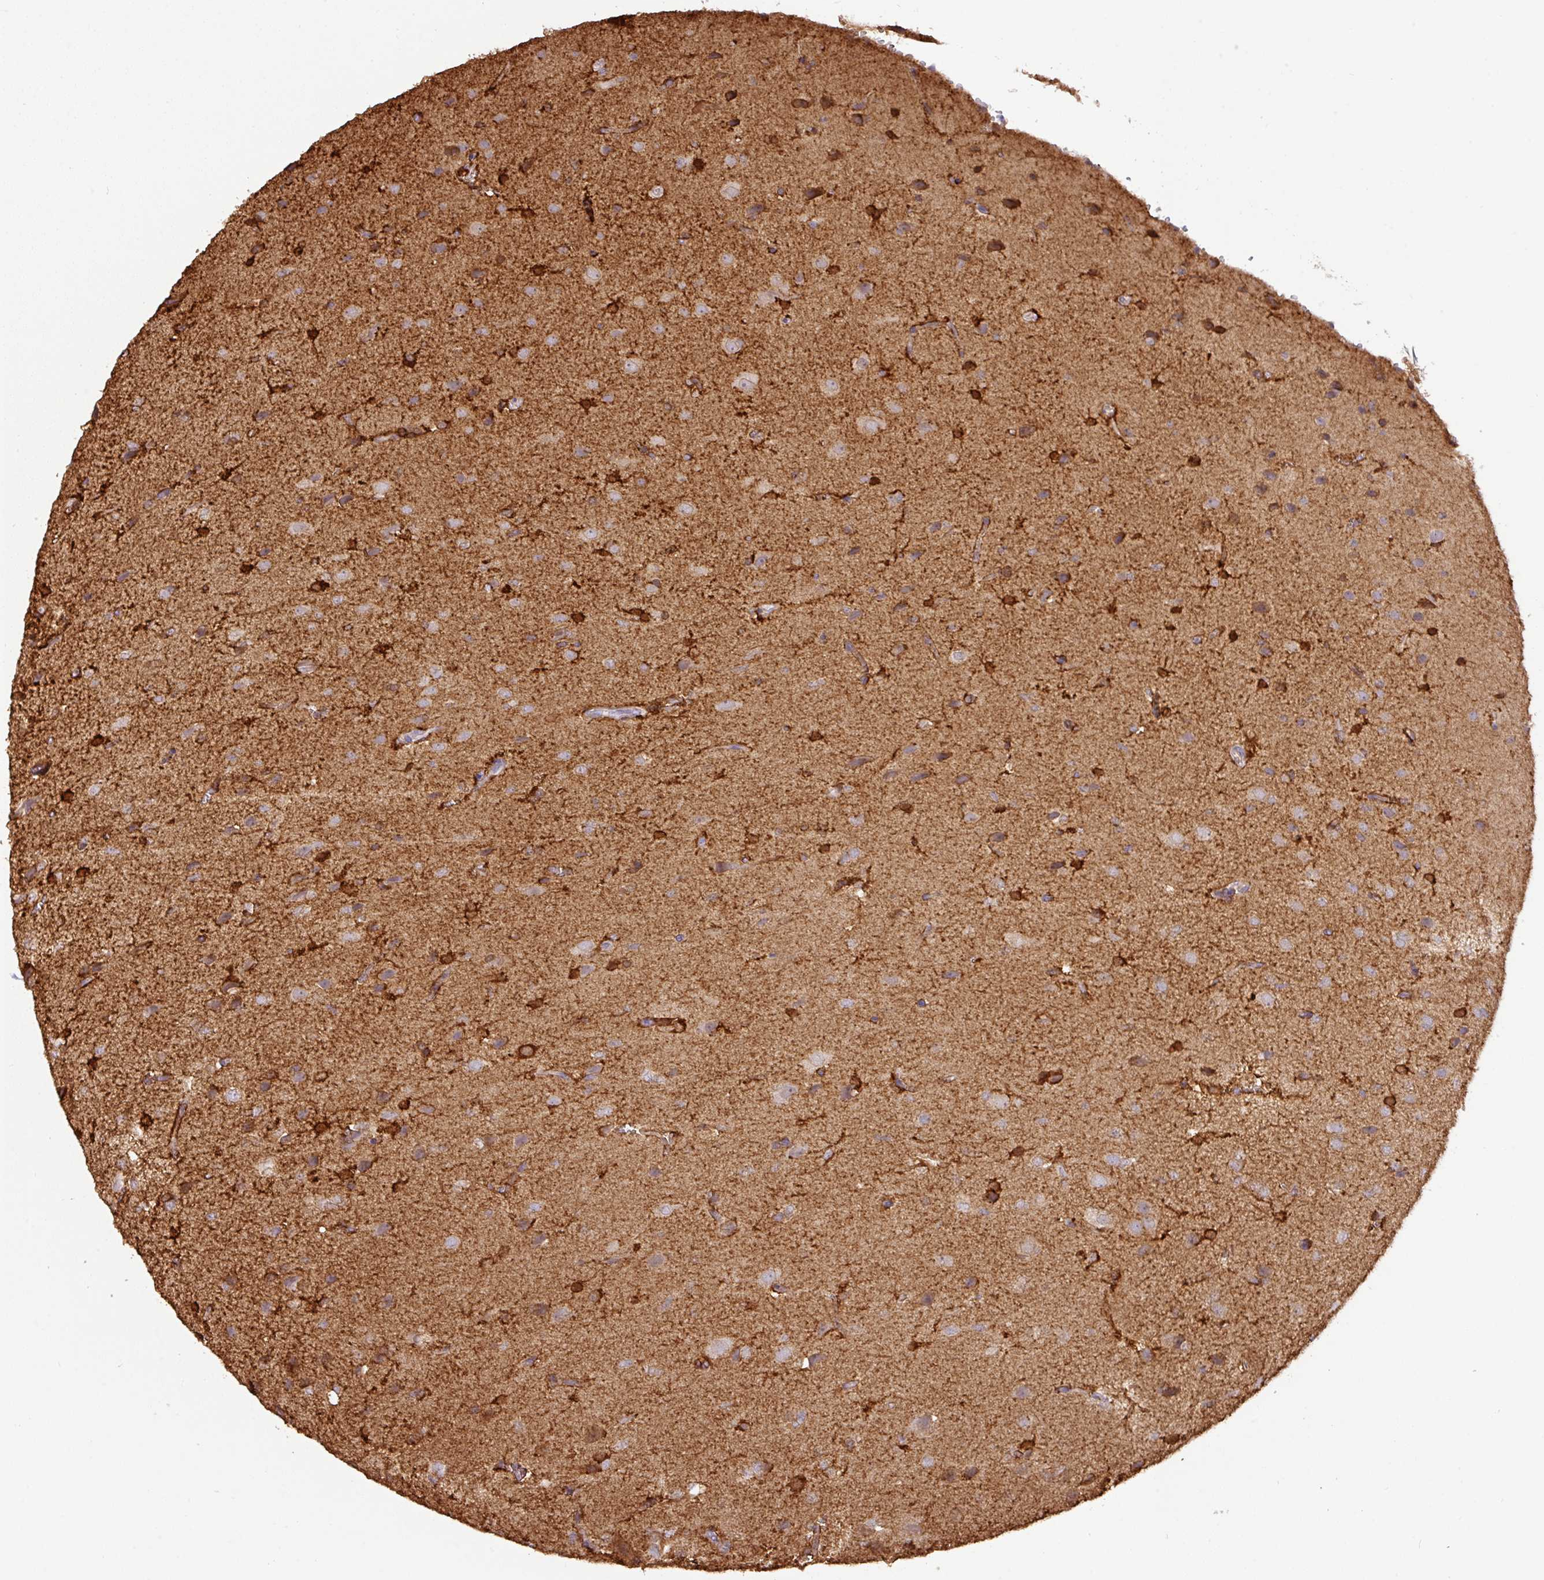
{"staining": {"intensity": "strong", "quantity": "25%-75%", "location": "cytoplasmic/membranous"}, "tissue": "glioma", "cell_type": "Tumor cells", "image_type": "cancer", "snomed": [{"axis": "morphology", "description": "Glioma, malignant, Low grade"}, {"axis": "topography", "description": "Brain"}], "caption": "This is a photomicrograph of IHC staining of glioma, which shows strong expression in the cytoplasmic/membranous of tumor cells.", "gene": "GCNT7", "patient": {"sex": "female", "age": 33}}